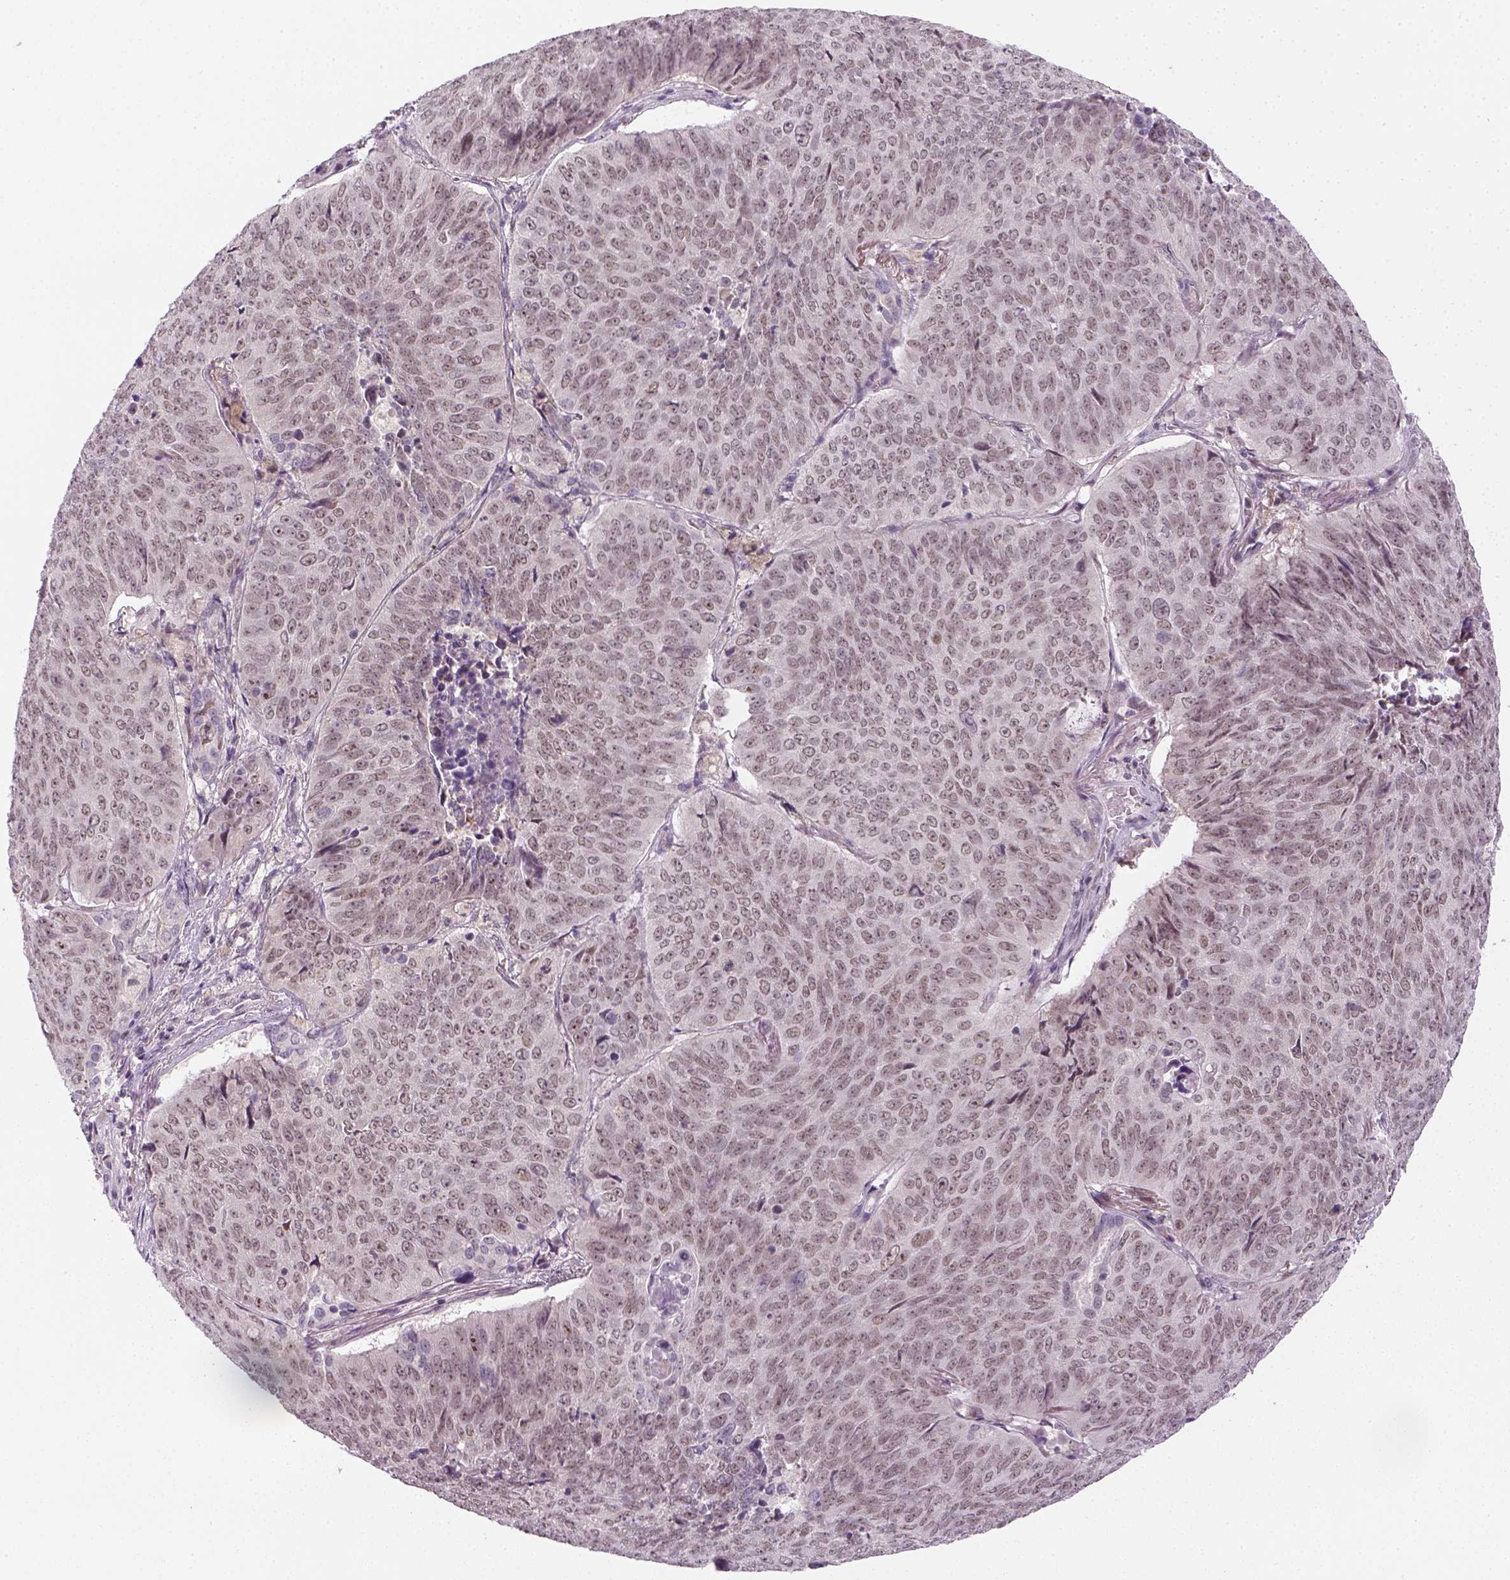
{"staining": {"intensity": "negative", "quantity": "none", "location": "none"}, "tissue": "lung cancer", "cell_type": "Tumor cells", "image_type": "cancer", "snomed": [{"axis": "morphology", "description": "Normal tissue, NOS"}, {"axis": "morphology", "description": "Squamous cell carcinoma, NOS"}, {"axis": "topography", "description": "Bronchus"}, {"axis": "topography", "description": "Lung"}], "caption": "An image of human squamous cell carcinoma (lung) is negative for staining in tumor cells.", "gene": "MAGEB3", "patient": {"sex": "male", "age": 64}}